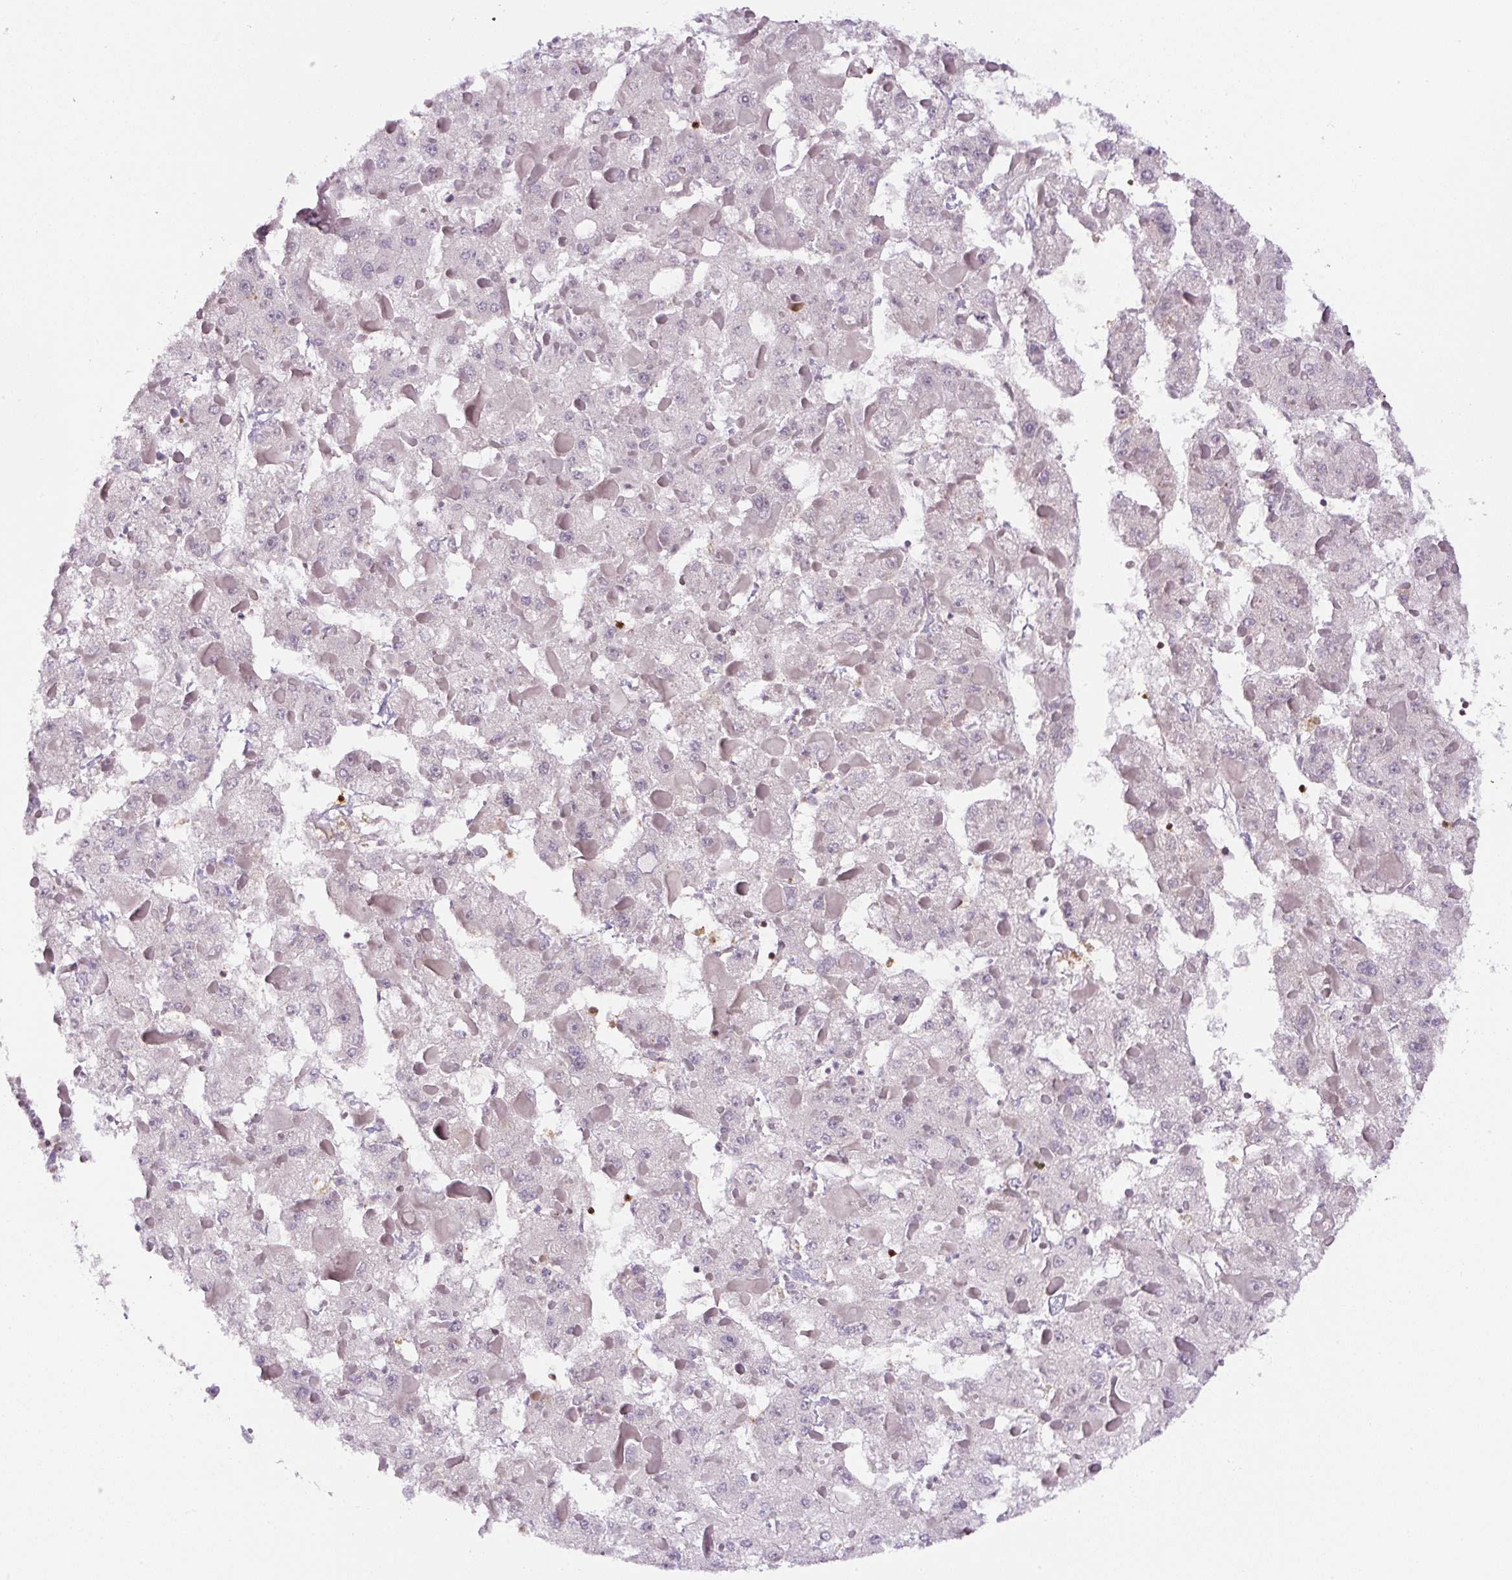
{"staining": {"intensity": "negative", "quantity": "none", "location": "none"}, "tissue": "liver cancer", "cell_type": "Tumor cells", "image_type": "cancer", "snomed": [{"axis": "morphology", "description": "Carcinoma, Hepatocellular, NOS"}, {"axis": "topography", "description": "Liver"}], "caption": "Immunohistochemistry of human liver hepatocellular carcinoma shows no expression in tumor cells. Brightfield microscopy of immunohistochemistry stained with DAB (brown) and hematoxylin (blue), captured at high magnification.", "gene": "ANXA1", "patient": {"sex": "female", "age": 73}}